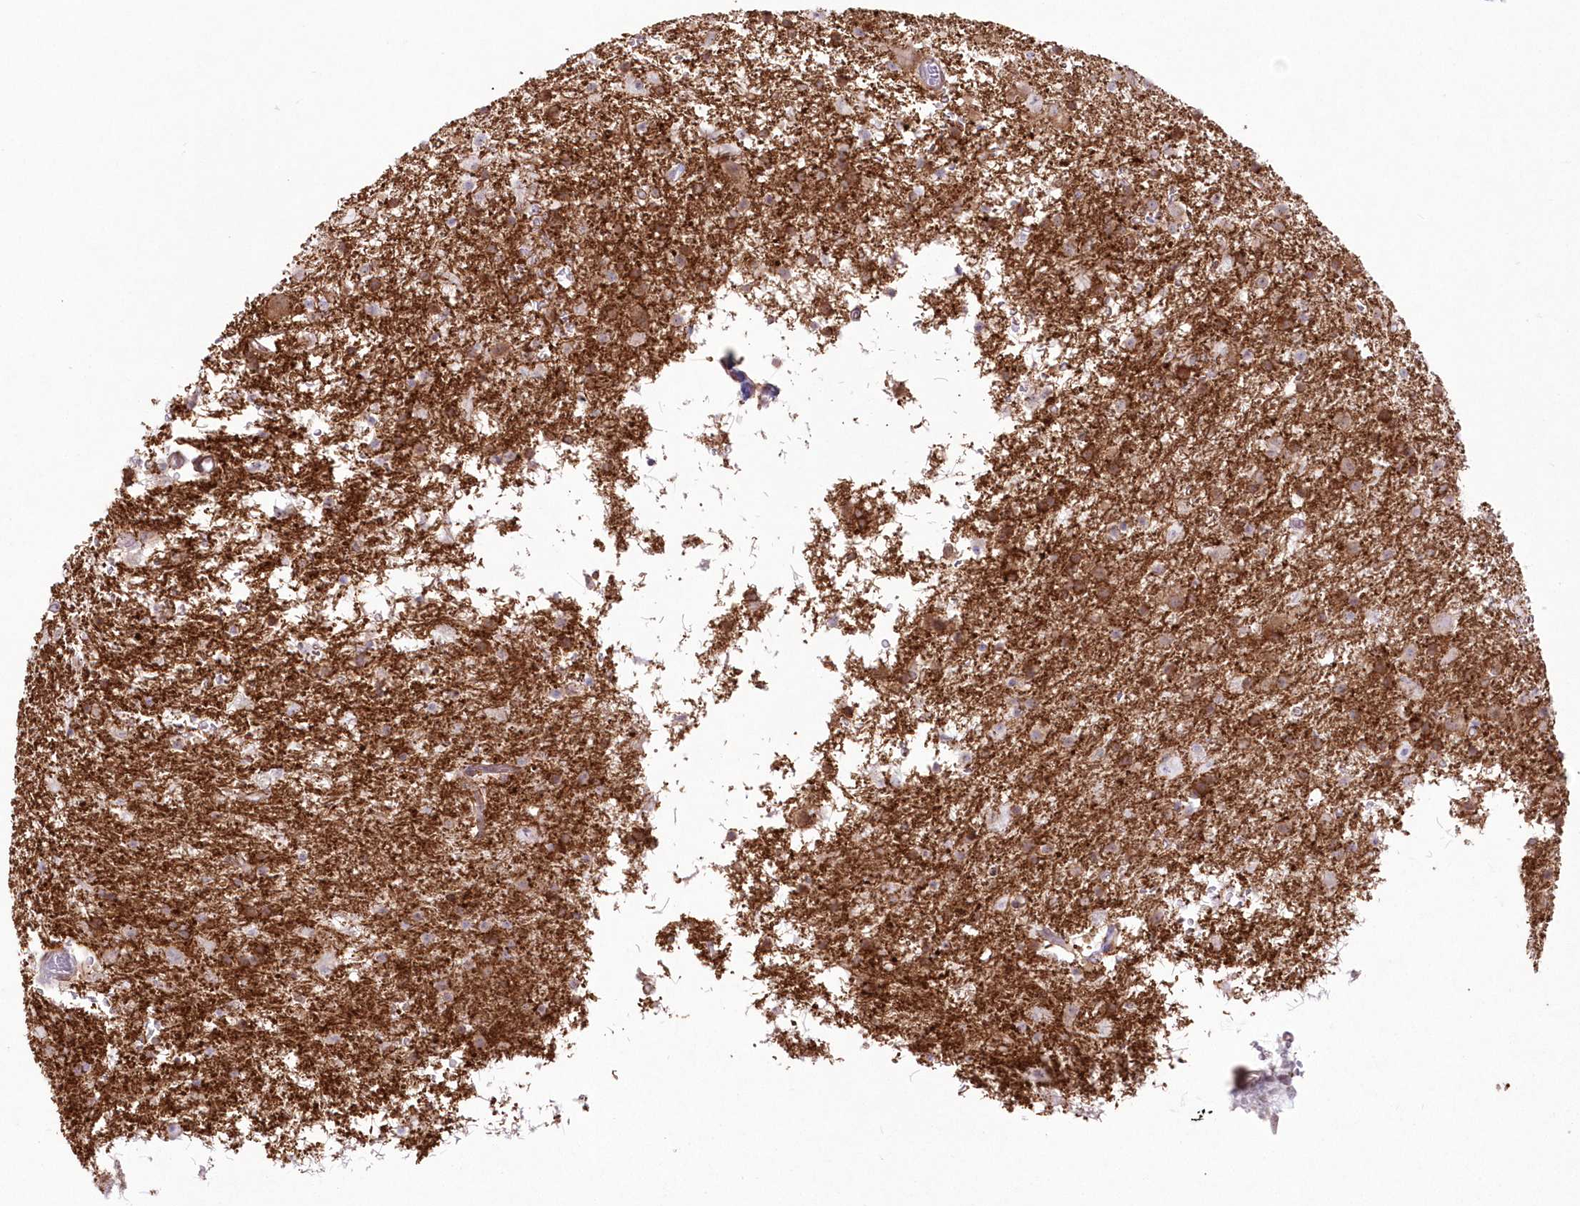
{"staining": {"intensity": "weak", "quantity": ">75%", "location": "cytoplasmic/membranous"}, "tissue": "glioma", "cell_type": "Tumor cells", "image_type": "cancer", "snomed": [{"axis": "morphology", "description": "Glioma, malignant, Low grade"}, {"axis": "topography", "description": "Brain"}], "caption": "Immunohistochemical staining of low-grade glioma (malignant) reveals low levels of weak cytoplasmic/membranous protein staining in about >75% of tumor cells. (DAB IHC with brightfield microscopy, high magnification).", "gene": "SH3PXD2B", "patient": {"sex": "male", "age": 65}}